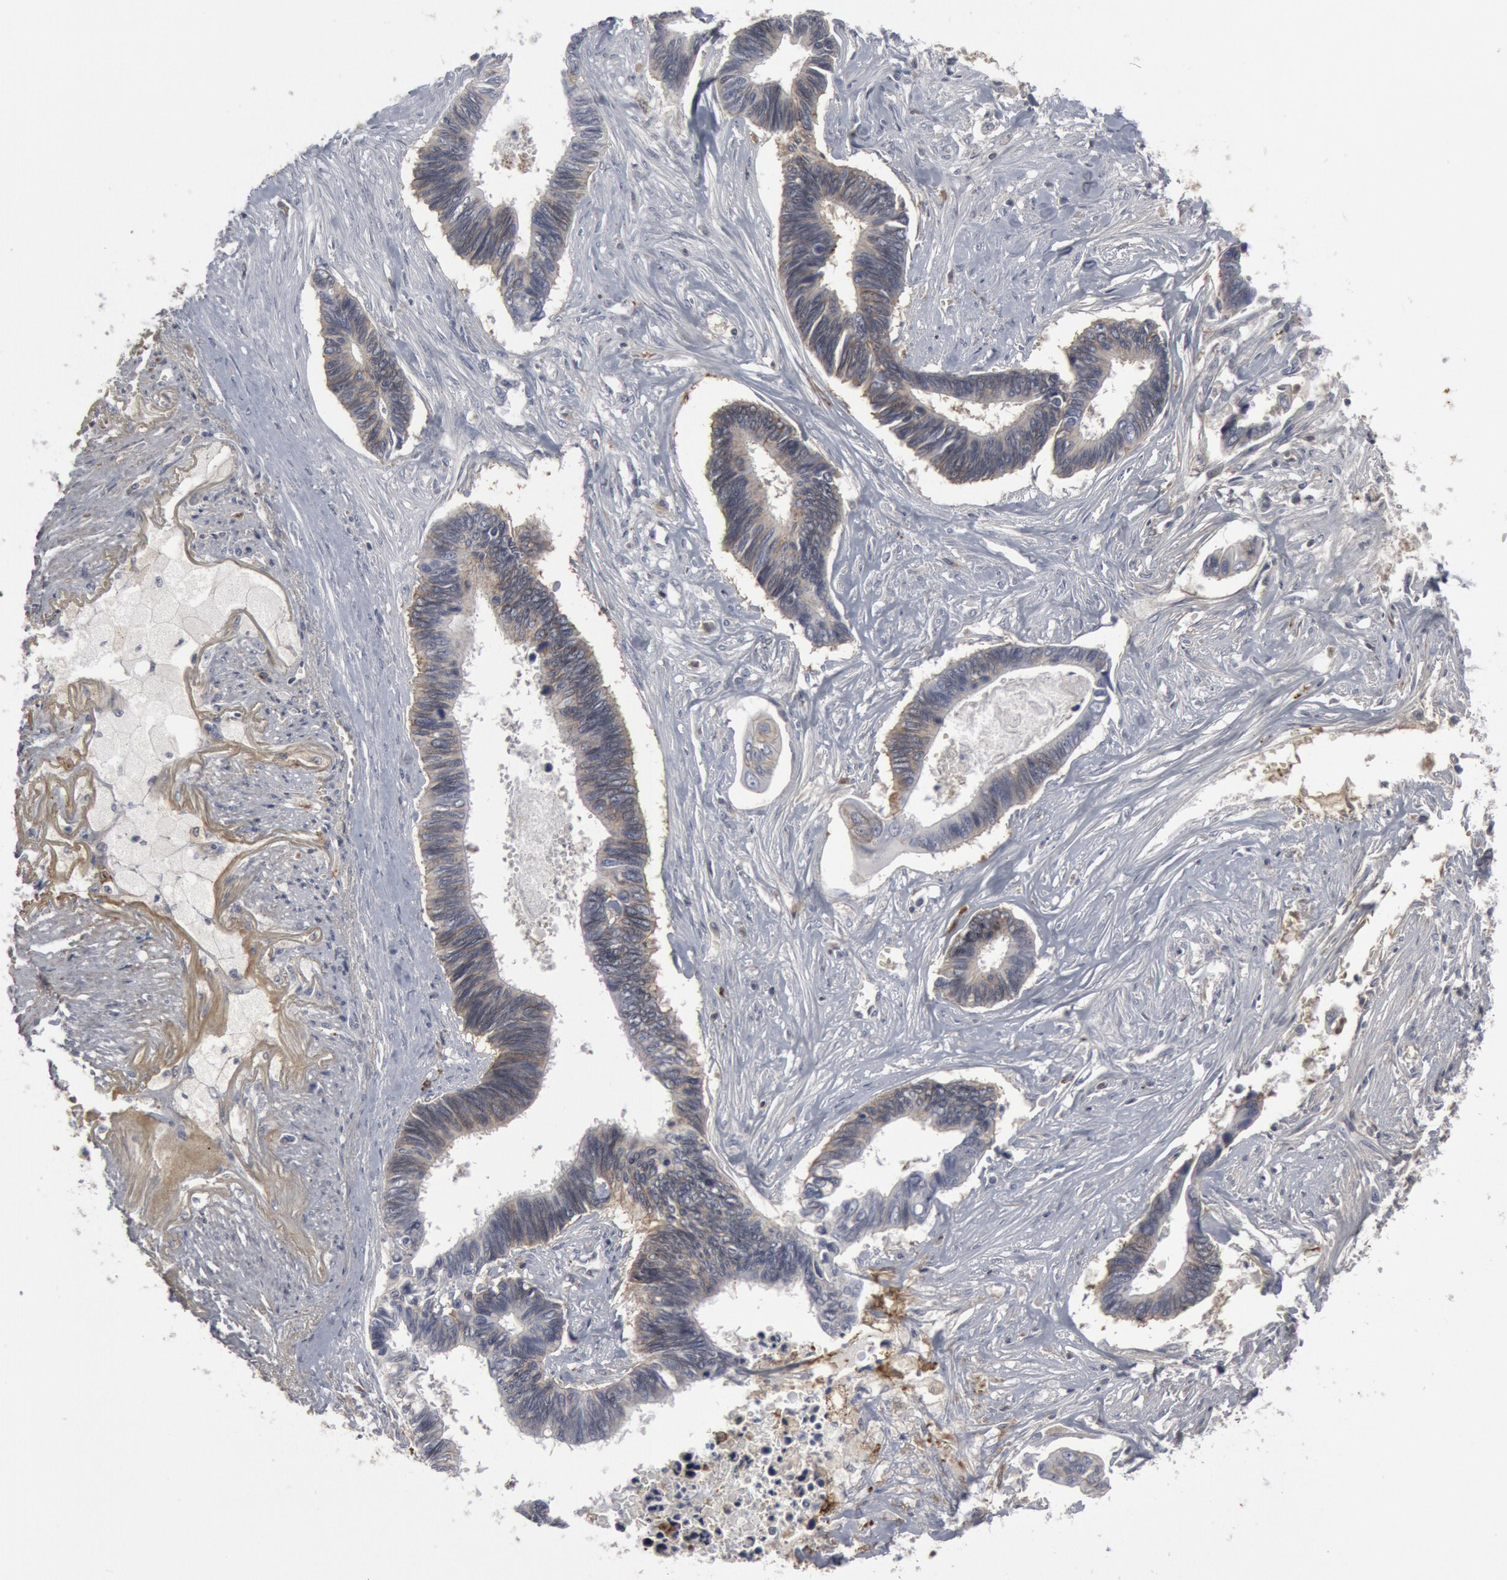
{"staining": {"intensity": "weak", "quantity": "<25%", "location": "cytoplasmic/membranous"}, "tissue": "pancreatic cancer", "cell_type": "Tumor cells", "image_type": "cancer", "snomed": [{"axis": "morphology", "description": "Adenocarcinoma, NOS"}, {"axis": "topography", "description": "Pancreas"}], "caption": "A photomicrograph of human adenocarcinoma (pancreatic) is negative for staining in tumor cells.", "gene": "C1QC", "patient": {"sex": "female", "age": 70}}